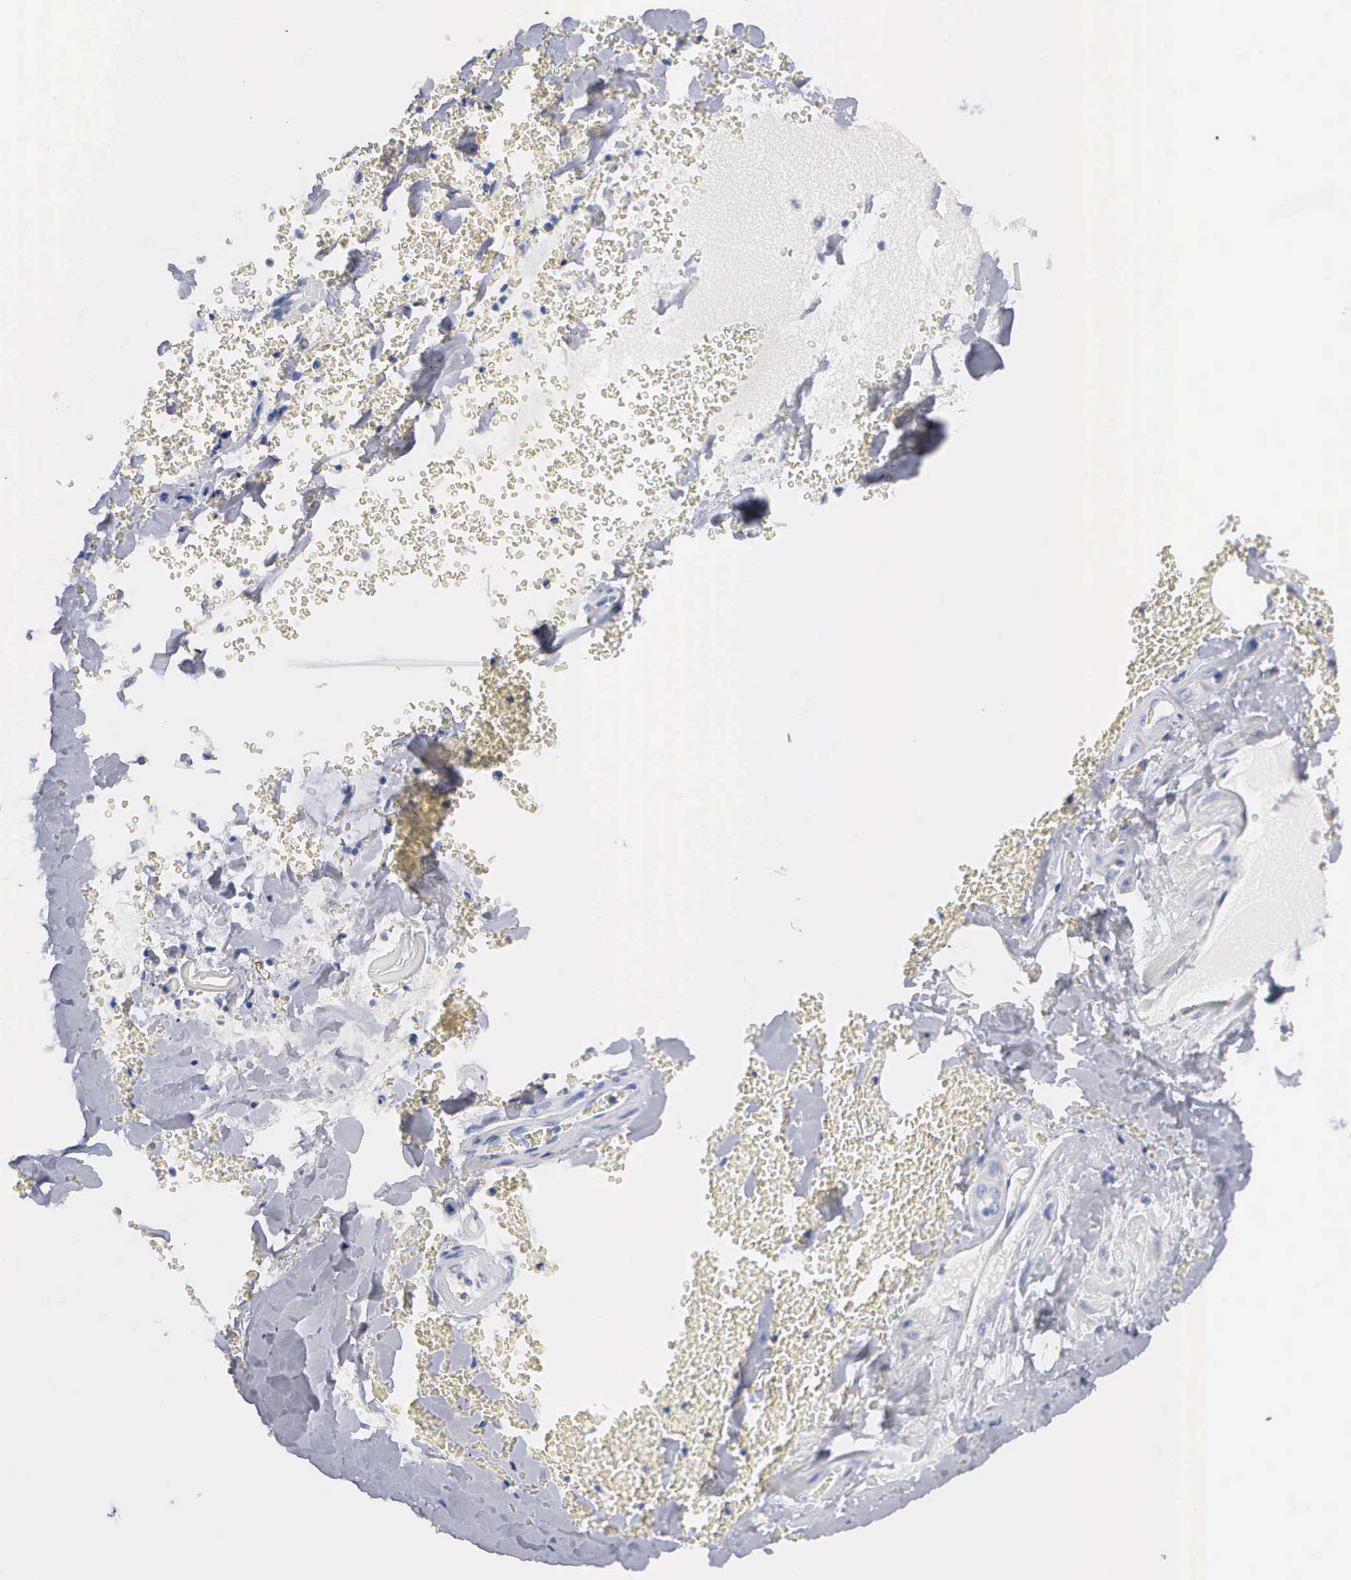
{"staining": {"intensity": "negative", "quantity": "none", "location": "none"}, "tissue": "adipose tissue", "cell_type": "Adipocytes", "image_type": "normal", "snomed": [{"axis": "morphology", "description": "Normal tissue, NOS"}, {"axis": "topography", "description": "Cartilage tissue"}, {"axis": "topography", "description": "Lung"}], "caption": "Adipocytes show no significant expression in benign adipose tissue.", "gene": "ASPHD2", "patient": {"sex": "male", "age": 65}}